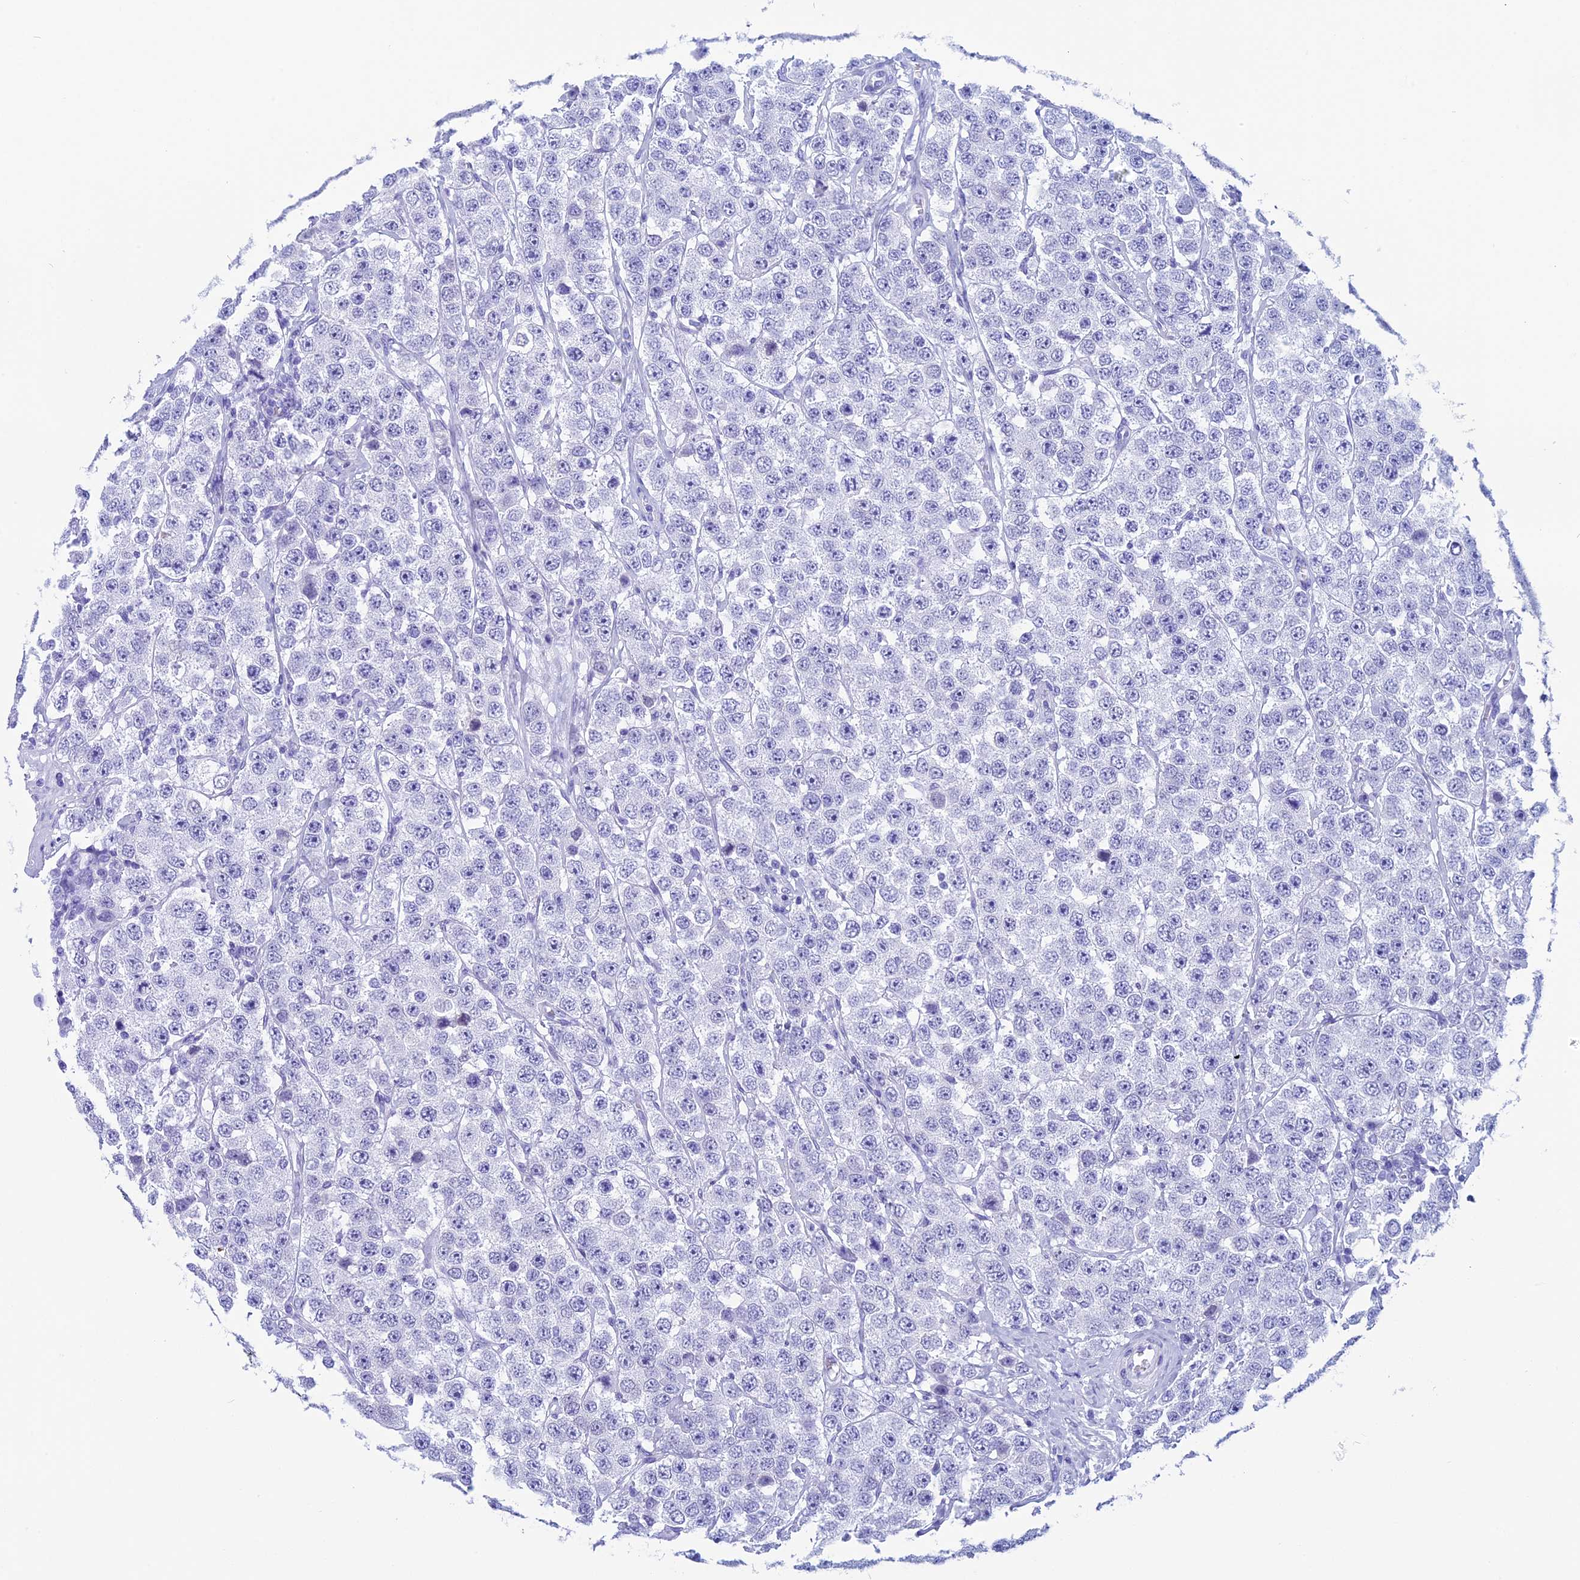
{"staining": {"intensity": "negative", "quantity": "none", "location": "none"}, "tissue": "testis cancer", "cell_type": "Tumor cells", "image_type": "cancer", "snomed": [{"axis": "morphology", "description": "Seminoma, NOS"}, {"axis": "topography", "description": "Testis"}], "caption": "Seminoma (testis) was stained to show a protein in brown. There is no significant staining in tumor cells. (Immunohistochemistry (ihc), brightfield microscopy, high magnification).", "gene": "FAM169A", "patient": {"sex": "male", "age": 28}}